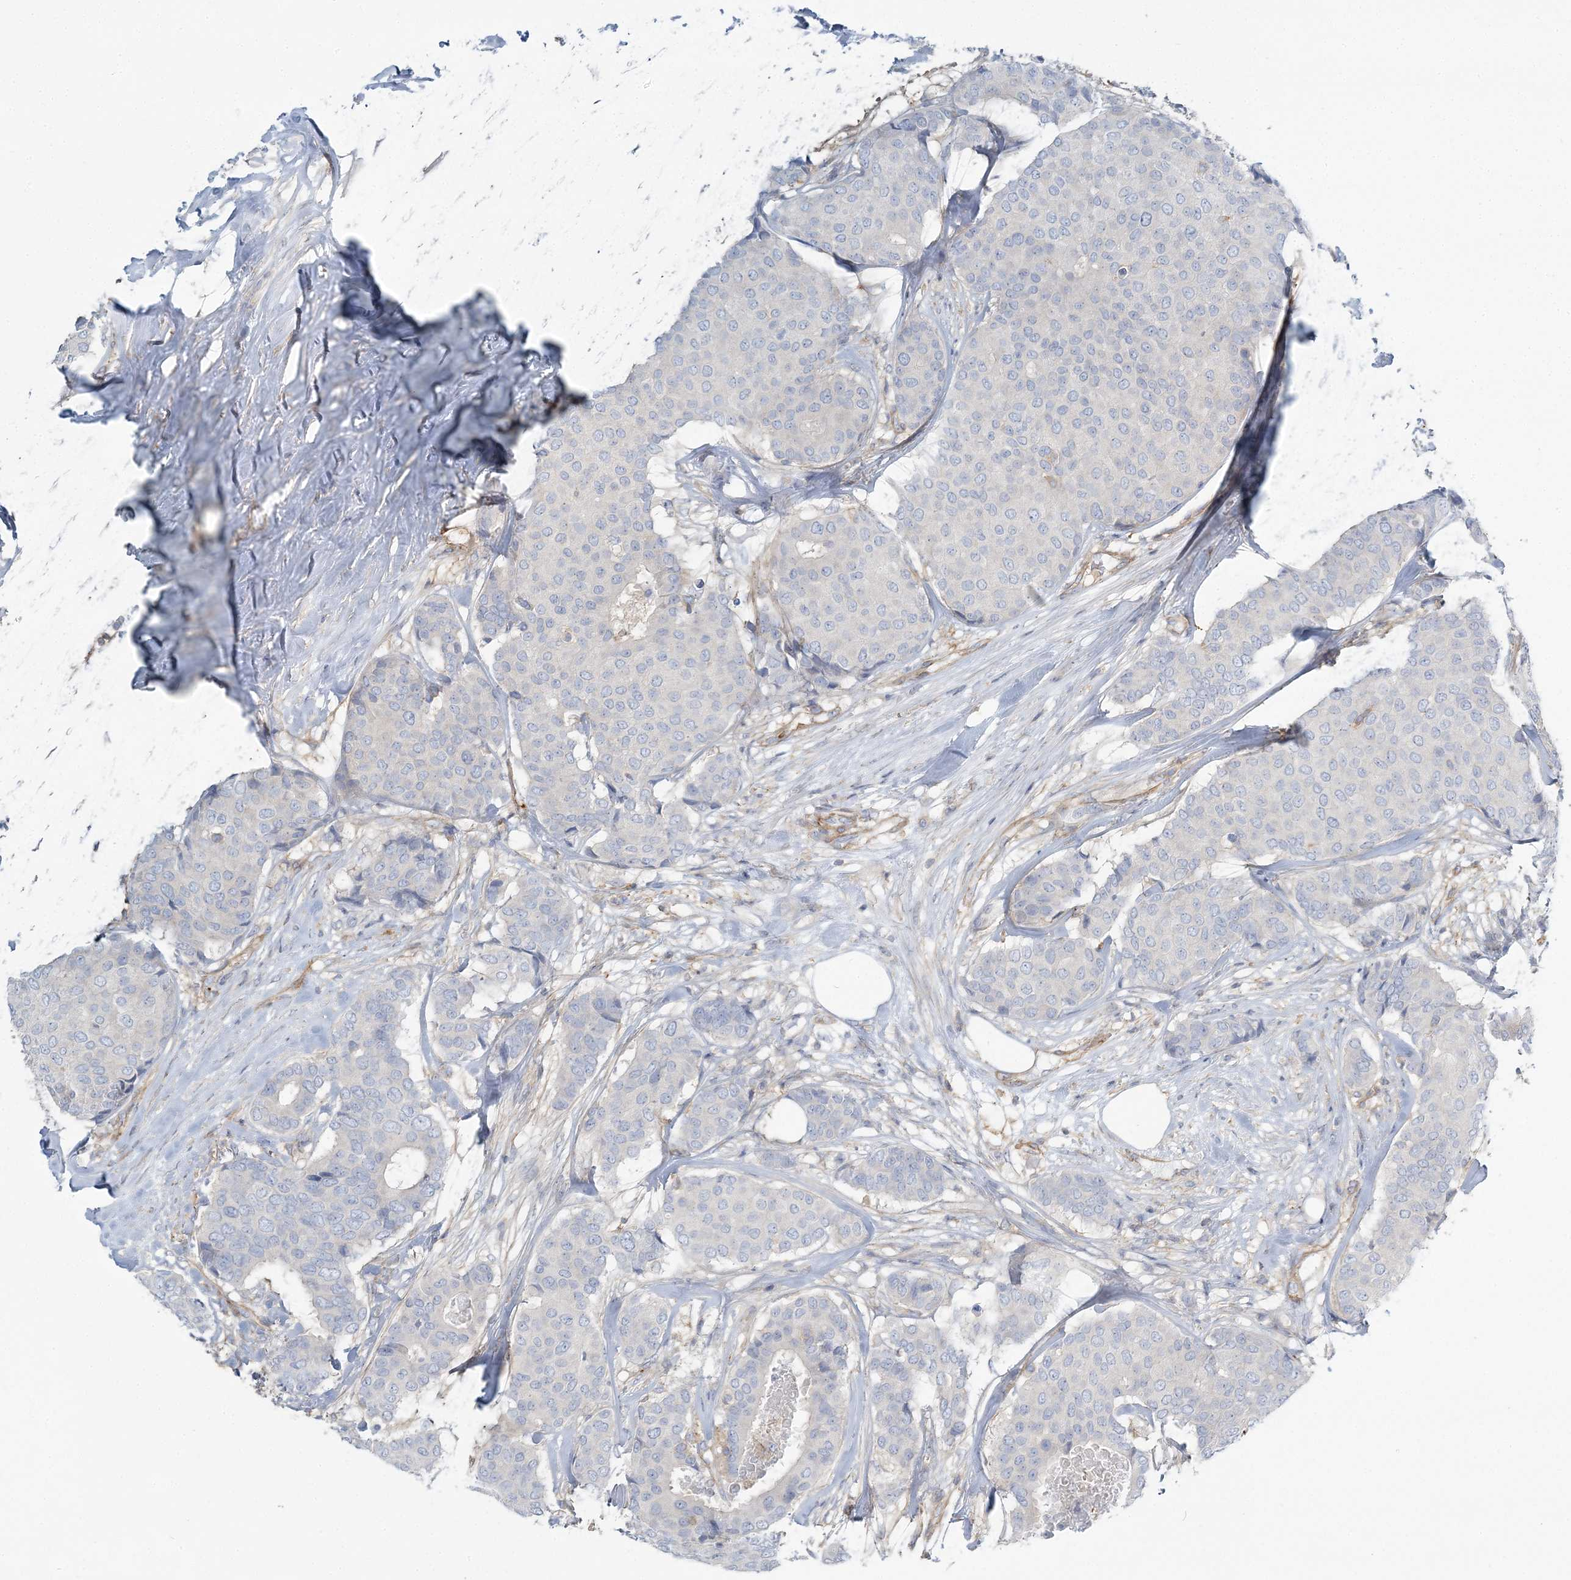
{"staining": {"intensity": "negative", "quantity": "none", "location": "none"}, "tissue": "breast cancer", "cell_type": "Tumor cells", "image_type": "cancer", "snomed": [{"axis": "morphology", "description": "Duct carcinoma"}, {"axis": "topography", "description": "Breast"}], "caption": "IHC of human breast intraductal carcinoma displays no staining in tumor cells.", "gene": "CUEDC2", "patient": {"sex": "female", "age": 75}}